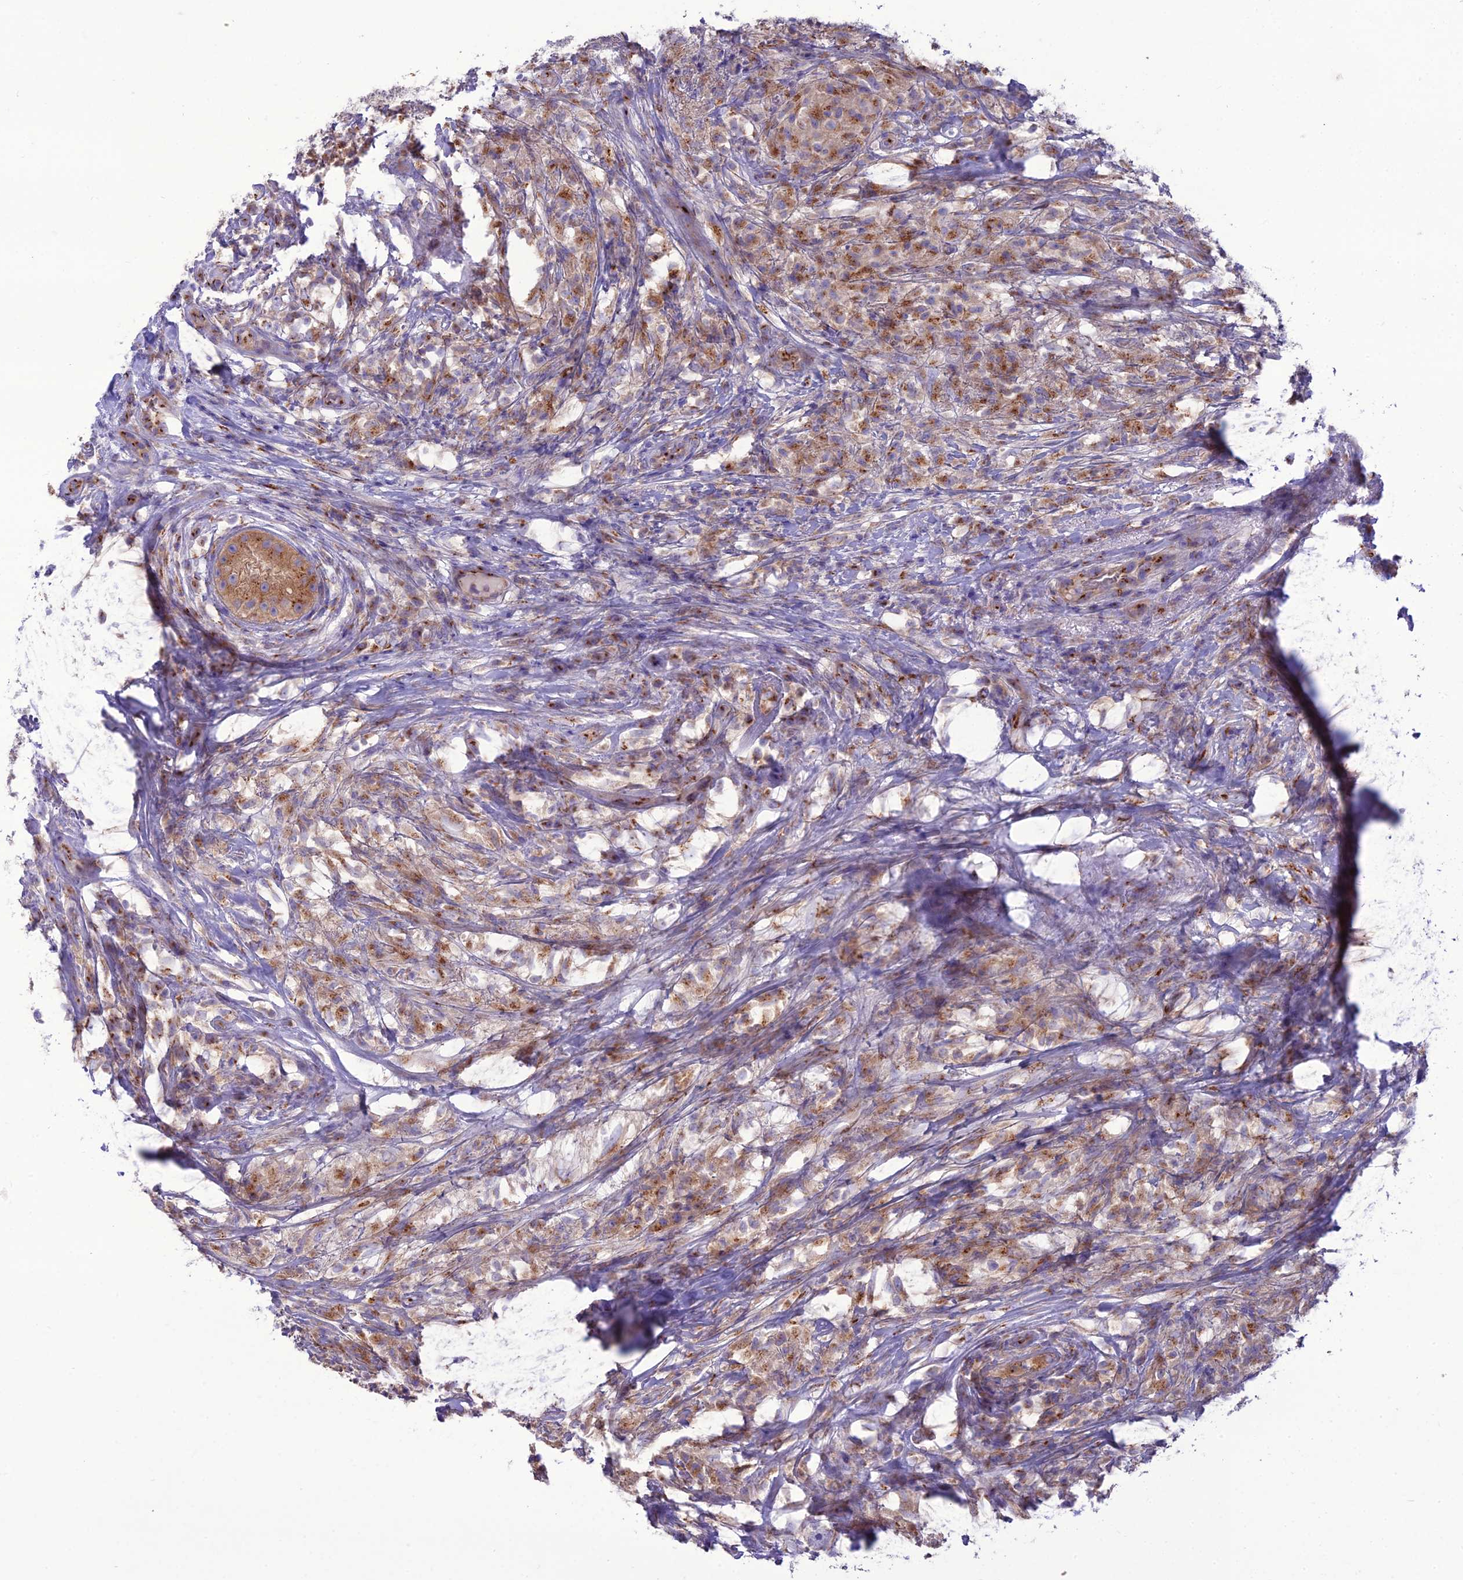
{"staining": {"intensity": "moderate", "quantity": "25%-75%", "location": "cytoplasmic/membranous"}, "tissue": "testis cancer", "cell_type": "Tumor cells", "image_type": "cancer", "snomed": [{"axis": "morphology", "description": "Seminoma, NOS"}, {"axis": "topography", "description": "Testis"}], "caption": "Moderate cytoplasmic/membranous staining for a protein is appreciated in about 25%-75% of tumor cells of seminoma (testis) using immunohistochemistry.", "gene": "SPRYD7", "patient": {"sex": "male", "age": 49}}